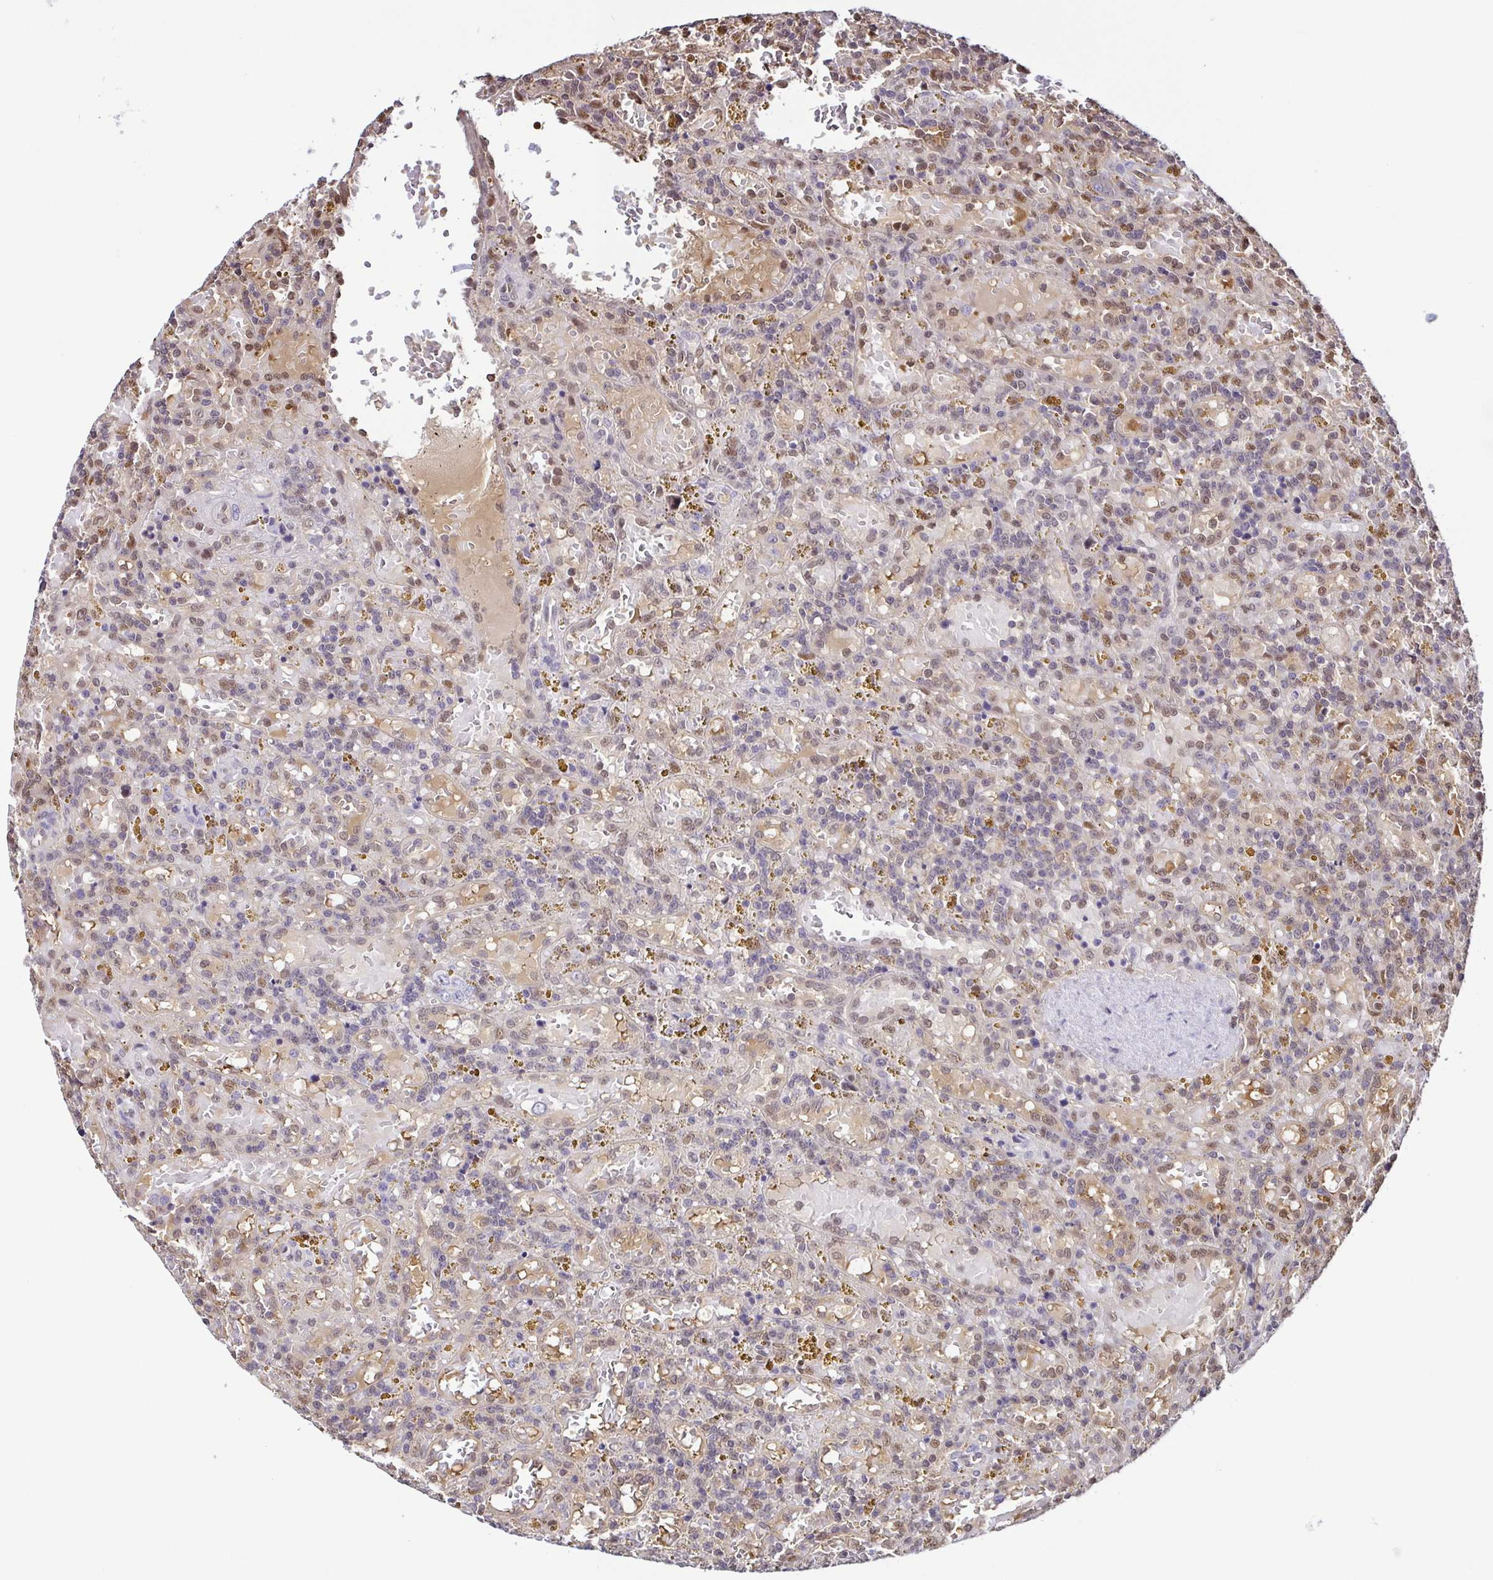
{"staining": {"intensity": "negative", "quantity": "none", "location": "none"}, "tissue": "lymphoma", "cell_type": "Tumor cells", "image_type": "cancer", "snomed": [{"axis": "morphology", "description": "Malignant lymphoma, non-Hodgkin's type, Low grade"}, {"axis": "topography", "description": "Spleen"}], "caption": "DAB (3,3'-diaminobenzidine) immunohistochemical staining of lymphoma displays no significant staining in tumor cells. Brightfield microscopy of IHC stained with DAB (brown) and hematoxylin (blue), captured at high magnification.", "gene": "PSMB9", "patient": {"sex": "female", "age": 65}}